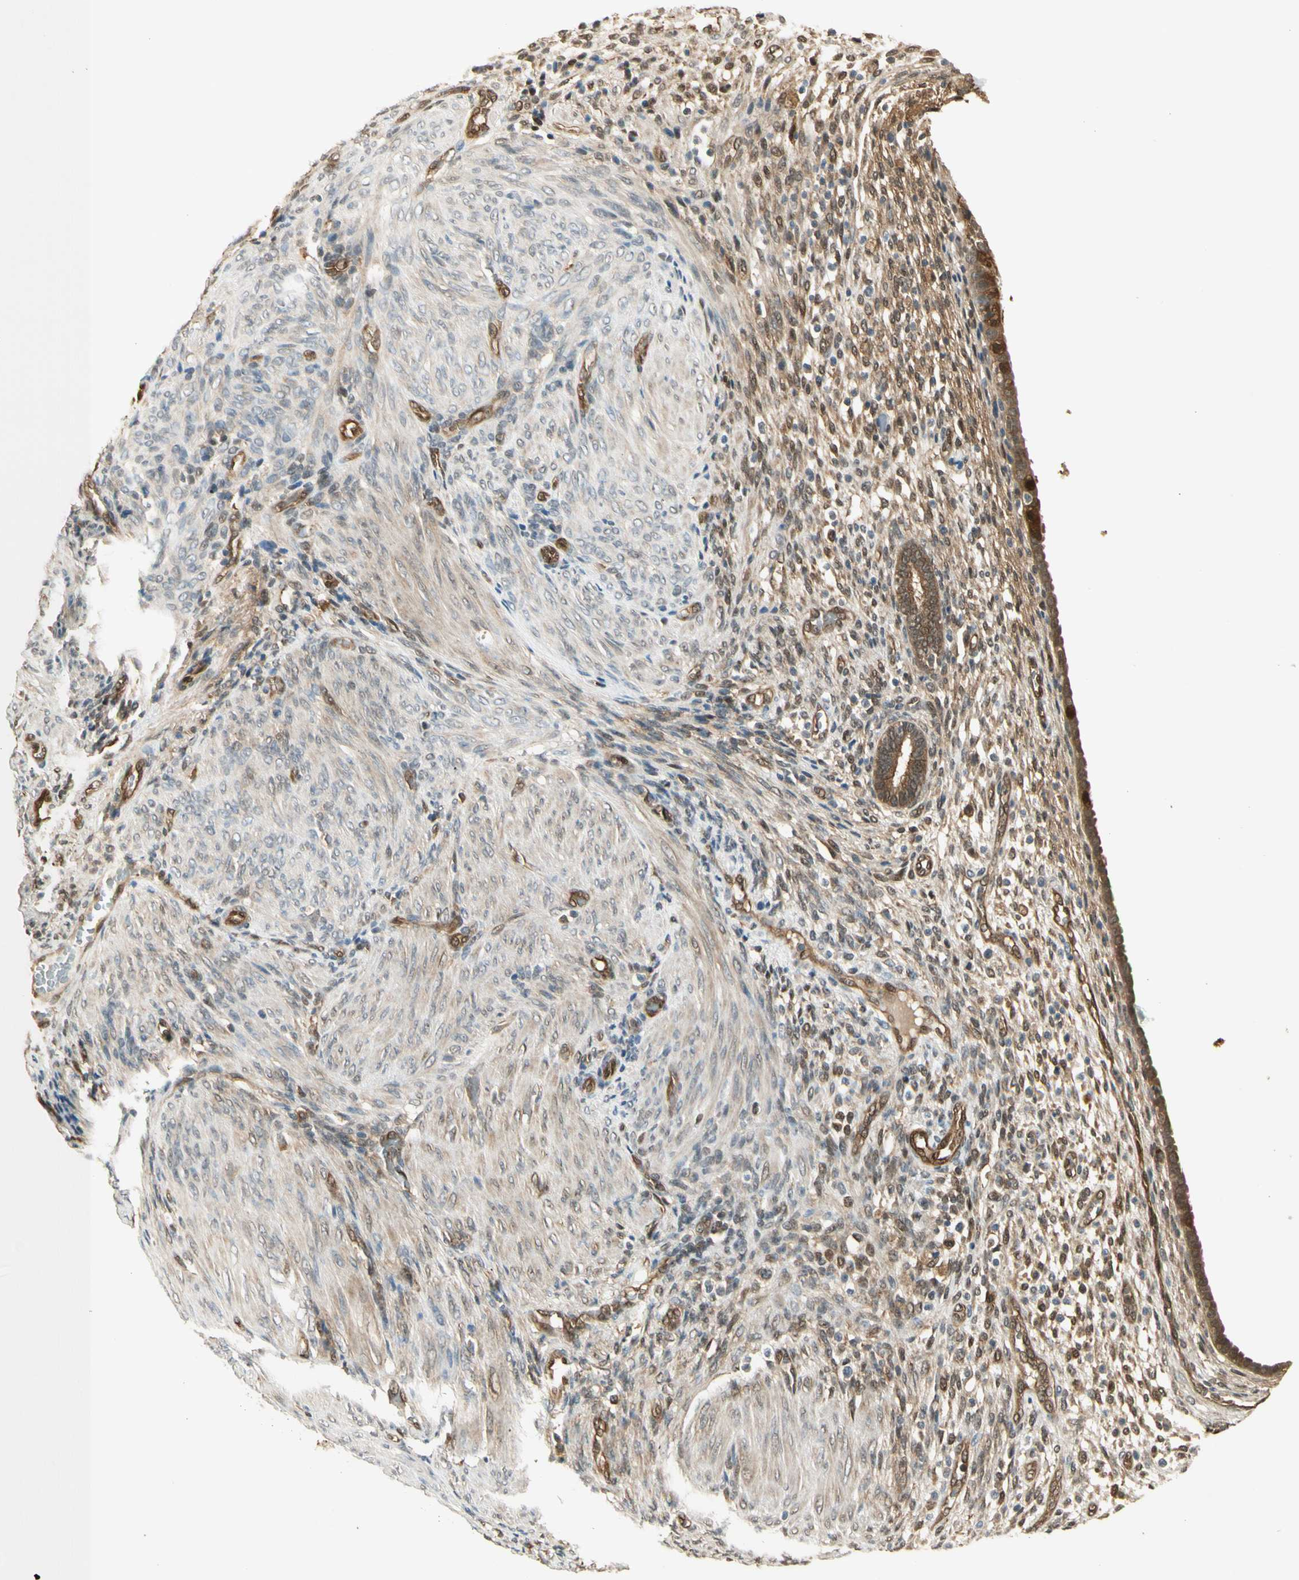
{"staining": {"intensity": "moderate", "quantity": "25%-75%", "location": "cytoplasmic/membranous,nuclear"}, "tissue": "endometrium", "cell_type": "Cells in endometrial stroma", "image_type": "normal", "snomed": [{"axis": "morphology", "description": "Normal tissue, NOS"}, {"axis": "topography", "description": "Endometrium"}], "caption": "This histopathology image demonstrates IHC staining of normal human endometrium, with medium moderate cytoplasmic/membranous,nuclear positivity in about 25%-75% of cells in endometrial stroma.", "gene": "SERPINB6", "patient": {"sex": "female", "age": 72}}